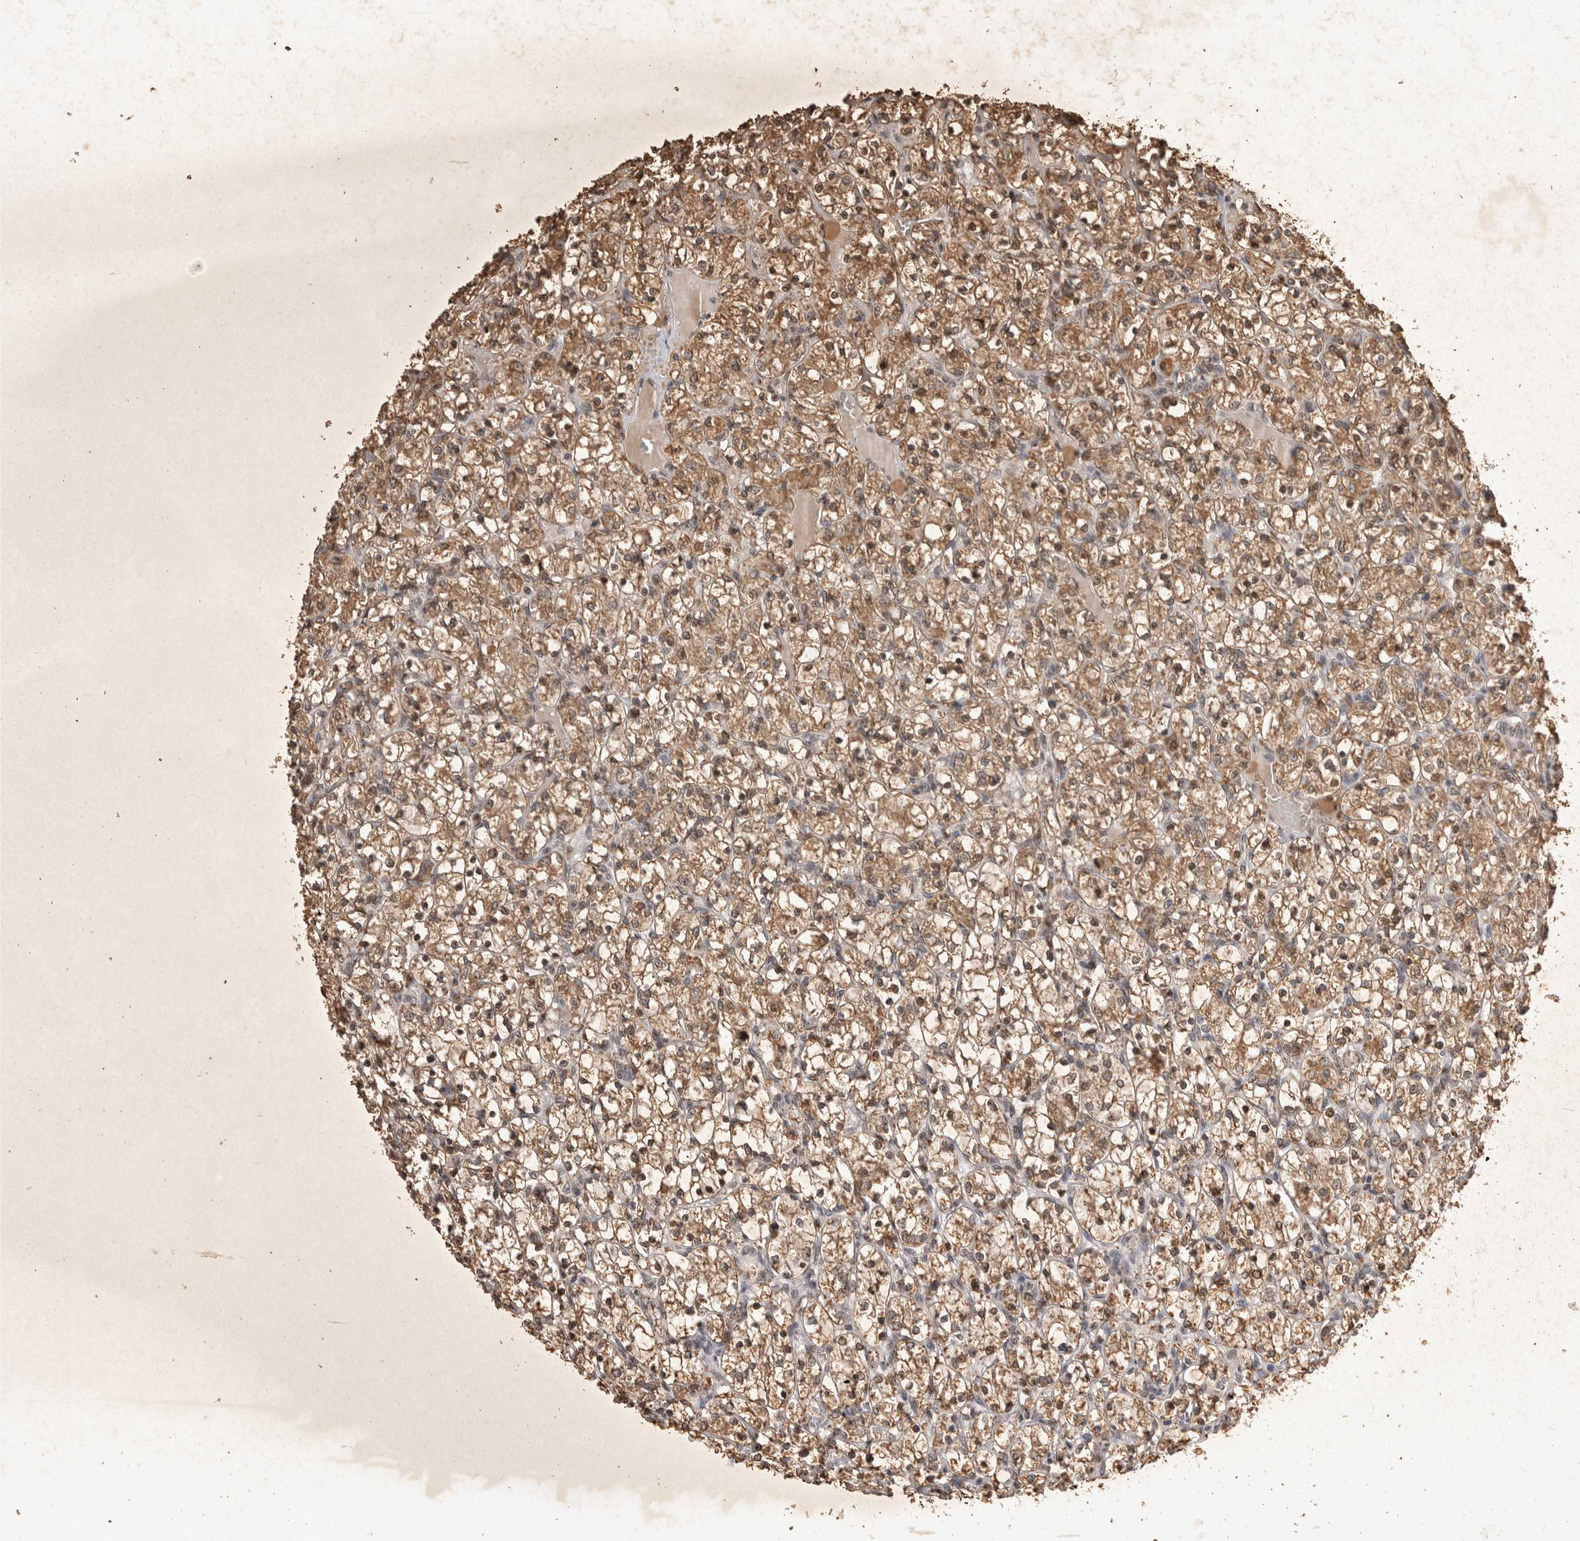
{"staining": {"intensity": "moderate", "quantity": ">75%", "location": "cytoplasmic/membranous"}, "tissue": "renal cancer", "cell_type": "Tumor cells", "image_type": "cancer", "snomed": [{"axis": "morphology", "description": "Adenocarcinoma, NOS"}, {"axis": "topography", "description": "Kidney"}], "caption": "An immunohistochemistry micrograph of tumor tissue is shown. Protein staining in brown shows moderate cytoplasmic/membranous positivity in renal adenocarcinoma within tumor cells.", "gene": "HRK", "patient": {"sex": "female", "age": 69}}